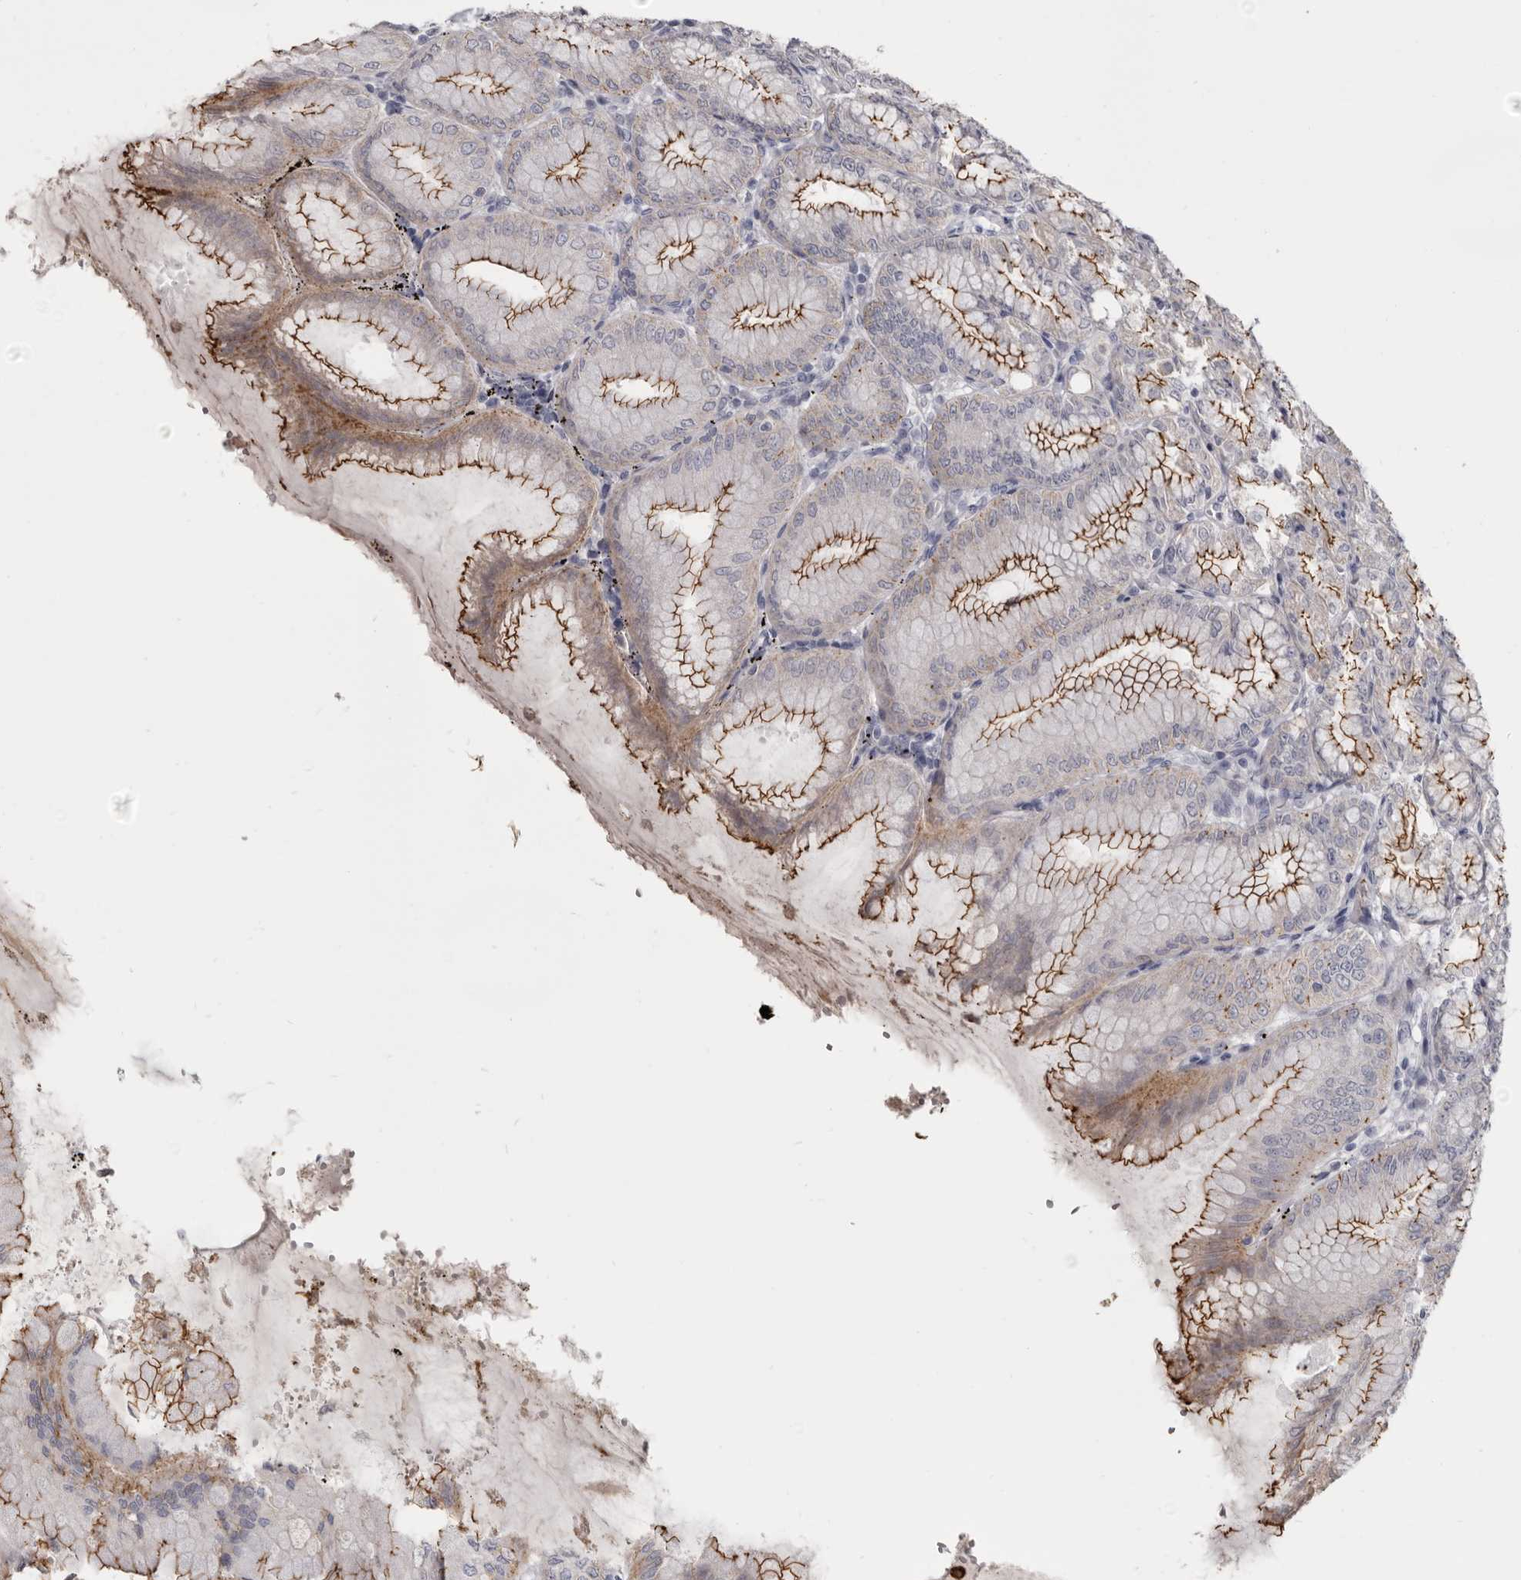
{"staining": {"intensity": "strong", "quantity": ">75%", "location": "cytoplasmic/membranous"}, "tissue": "stomach", "cell_type": "Glandular cells", "image_type": "normal", "snomed": [{"axis": "morphology", "description": "Normal tissue, NOS"}, {"axis": "topography", "description": "Stomach, lower"}], "caption": "Immunohistochemical staining of normal human stomach displays high levels of strong cytoplasmic/membranous expression in approximately >75% of glandular cells. (Stains: DAB (3,3'-diaminobenzidine) in brown, nuclei in blue, Microscopy: brightfield microscopy at high magnification).", "gene": "CGN", "patient": {"sex": "male", "age": 71}}